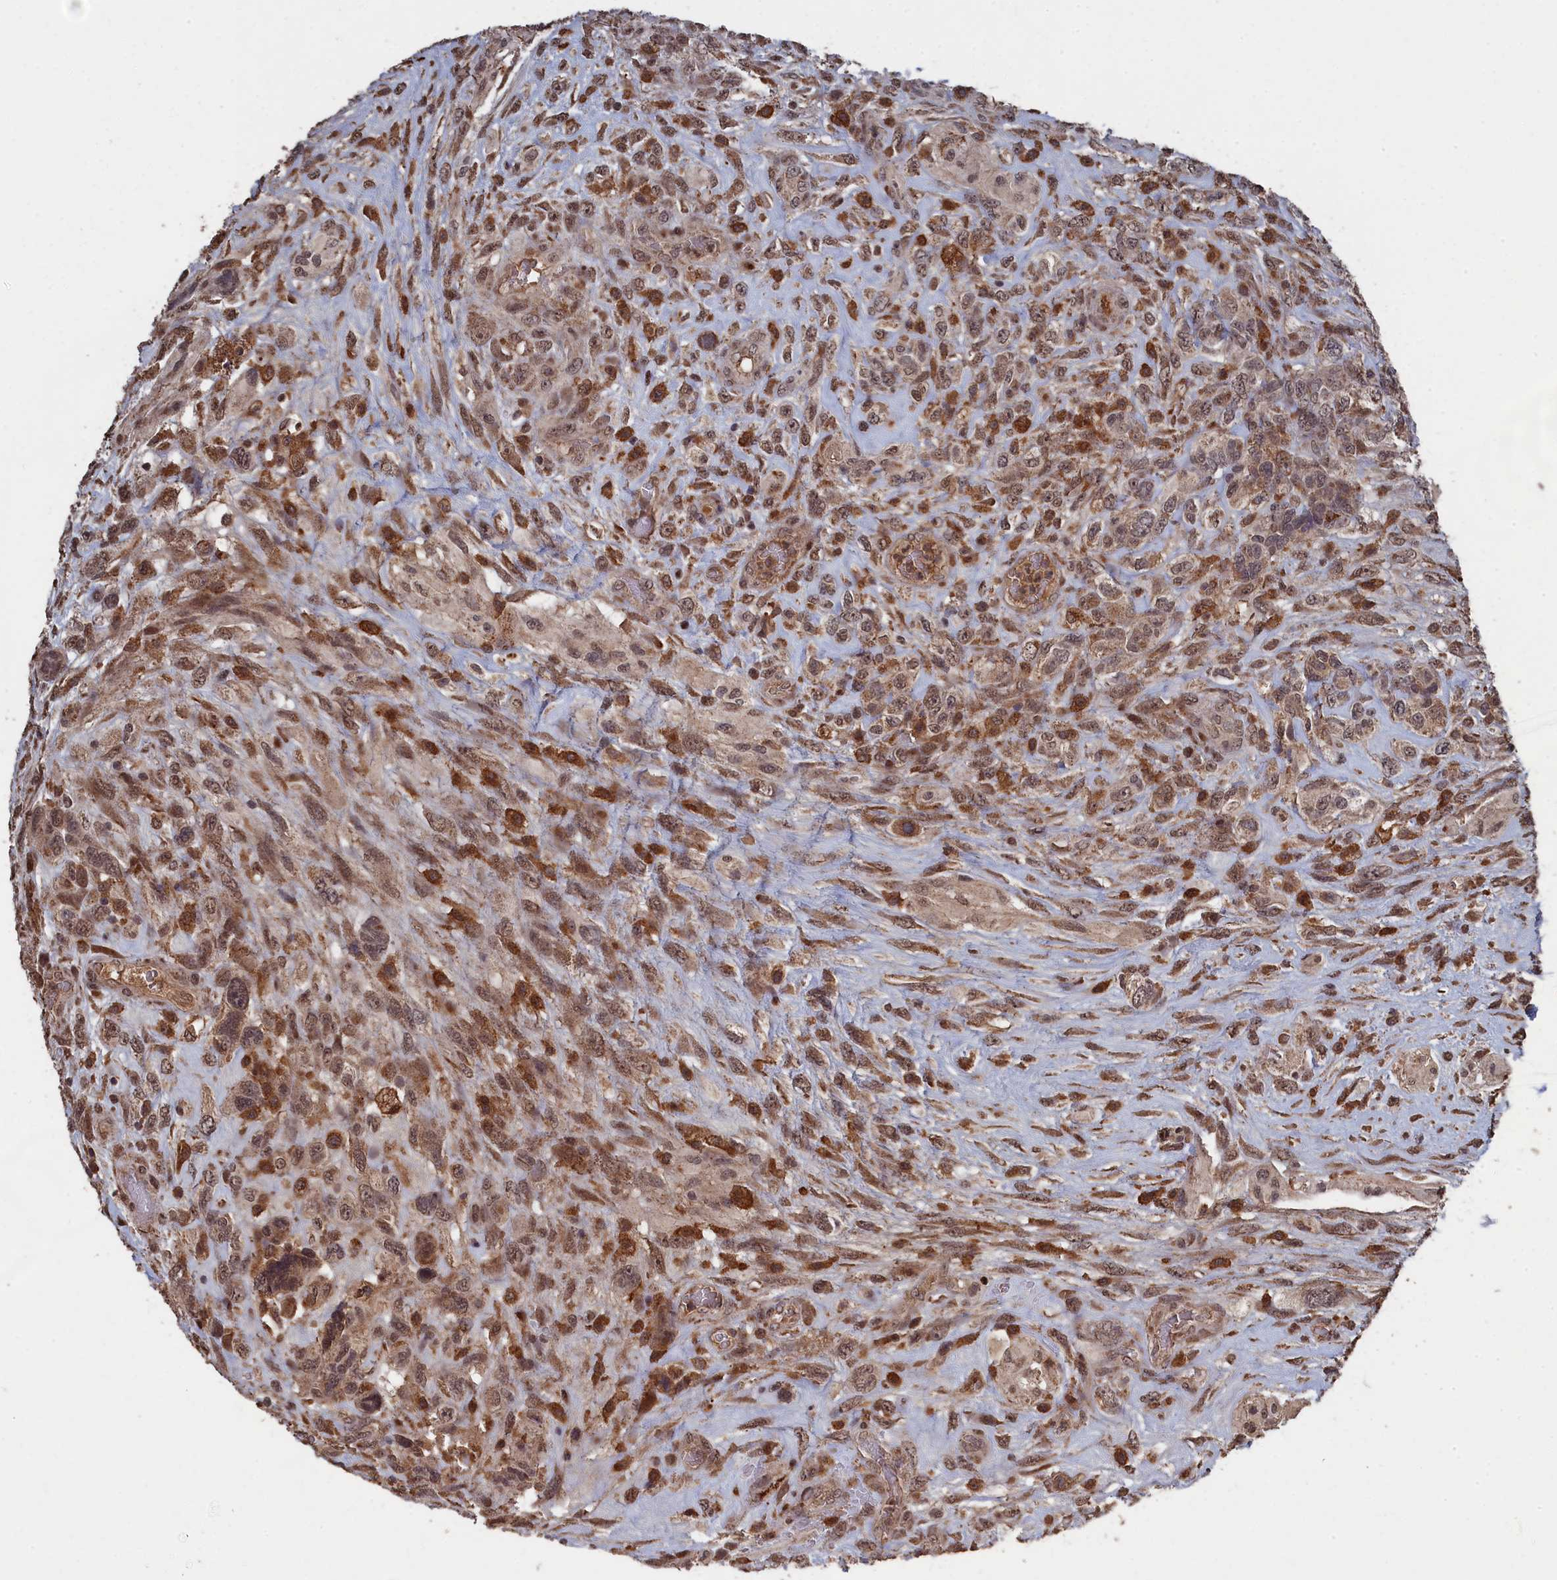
{"staining": {"intensity": "moderate", "quantity": ">75%", "location": "cytoplasmic/membranous,nuclear"}, "tissue": "glioma", "cell_type": "Tumor cells", "image_type": "cancer", "snomed": [{"axis": "morphology", "description": "Glioma, malignant, High grade"}, {"axis": "topography", "description": "Brain"}], "caption": "Protein staining by immunohistochemistry demonstrates moderate cytoplasmic/membranous and nuclear staining in approximately >75% of tumor cells in malignant glioma (high-grade). The staining was performed using DAB, with brown indicating positive protein expression. Nuclei are stained blue with hematoxylin.", "gene": "CEACAM21", "patient": {"sex": "male", "age": 61}}